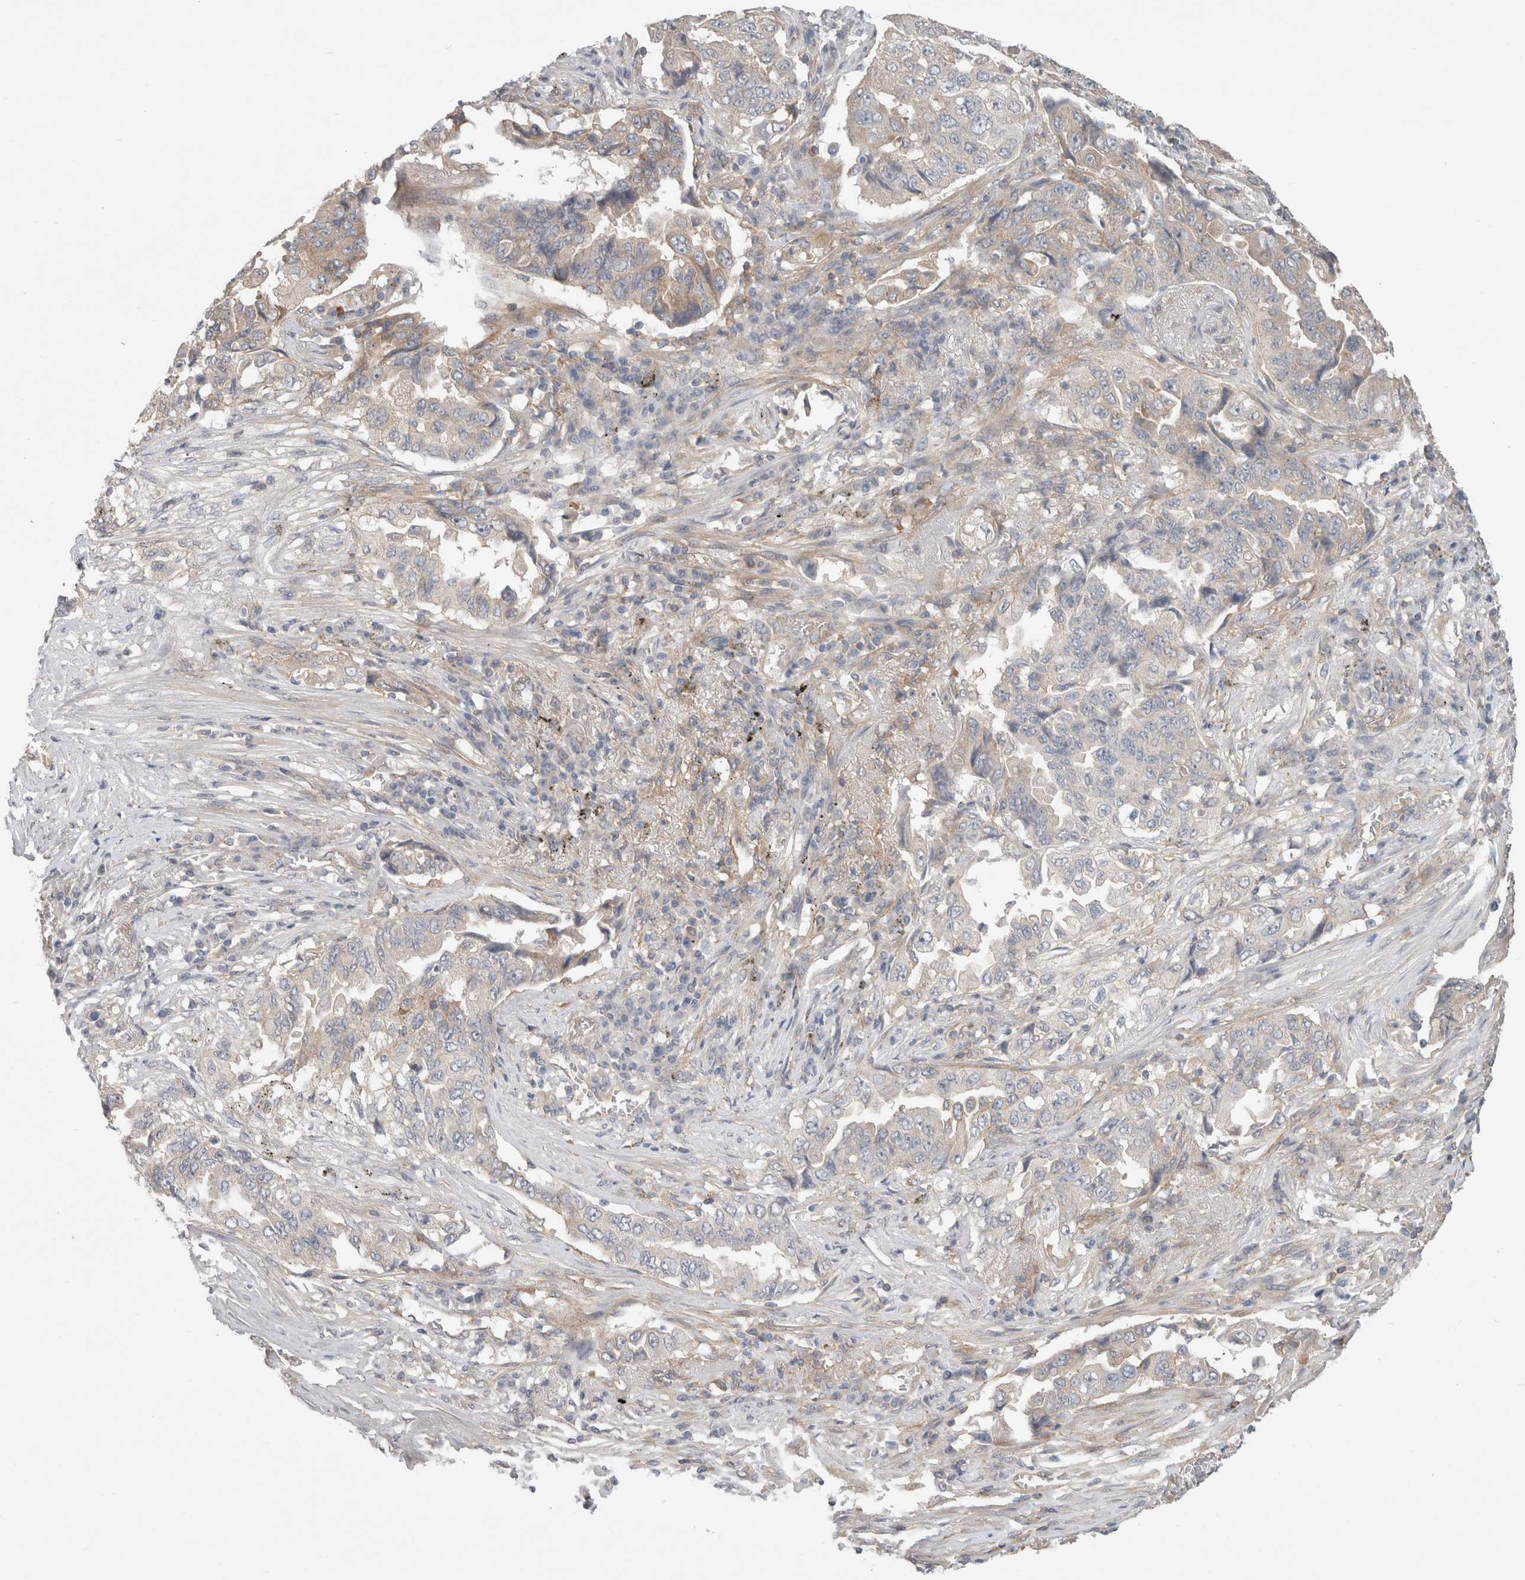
{"staining": {"intensity": "weak", "quantity": "<25%", "location": "cytoplasmic/membranous"}, "tissue": "lung cancer", "cell_type": "Tumor cells", "image_type": "cancer", "snomed": [{"axis": "morphology", "description": "Adenocarcinoma, NOS"}, {"axis": "topography", "description": "Lung"}], "caption": "Human lung adenocarcinoma stained for a protein using immunohistochemistry (IHC) displays no expression in tumor cells.", "gene": "RASAL2", "patient": {"sex": "female", "age": 51}}